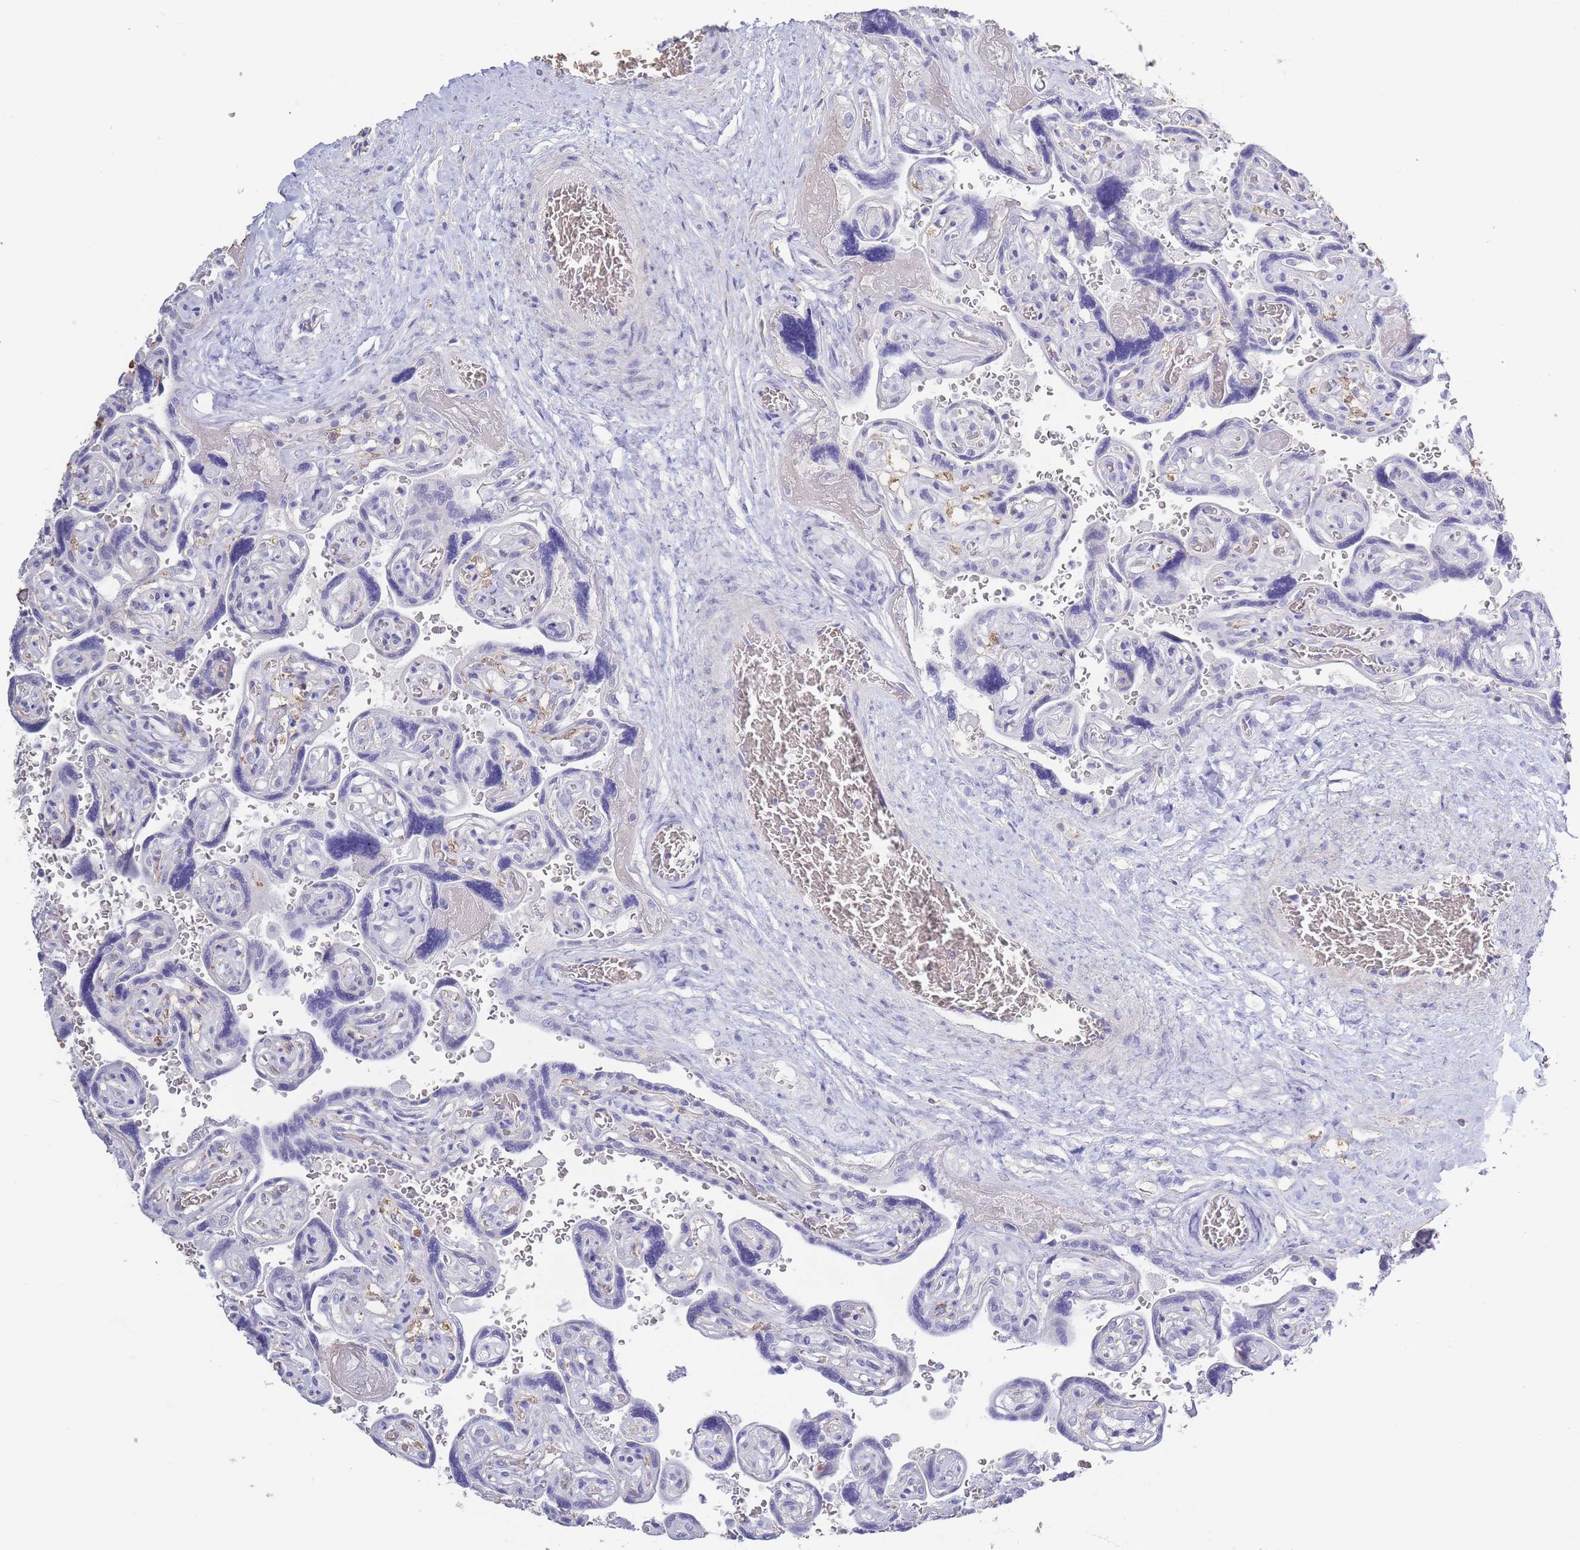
{"staining": {"intensity": "negative", "quantity": "none", "location": "none"}, "tissue": "placenta", "cell_type": "Decidual cells", "image_type": "normal", "snomed": [{"axis": "morphology", "description": "Normal tissue, NOS"}, {"axis": "topography", "description": "Placenta"}], "caption": "Immunohistochemistry (IHC) micrograph of unremarkable human placenta stained for a protein (brown), which reveals no positivity in decidual cells.", "gene": "CD37", "patient": {"sex": "female", "age": 32}}